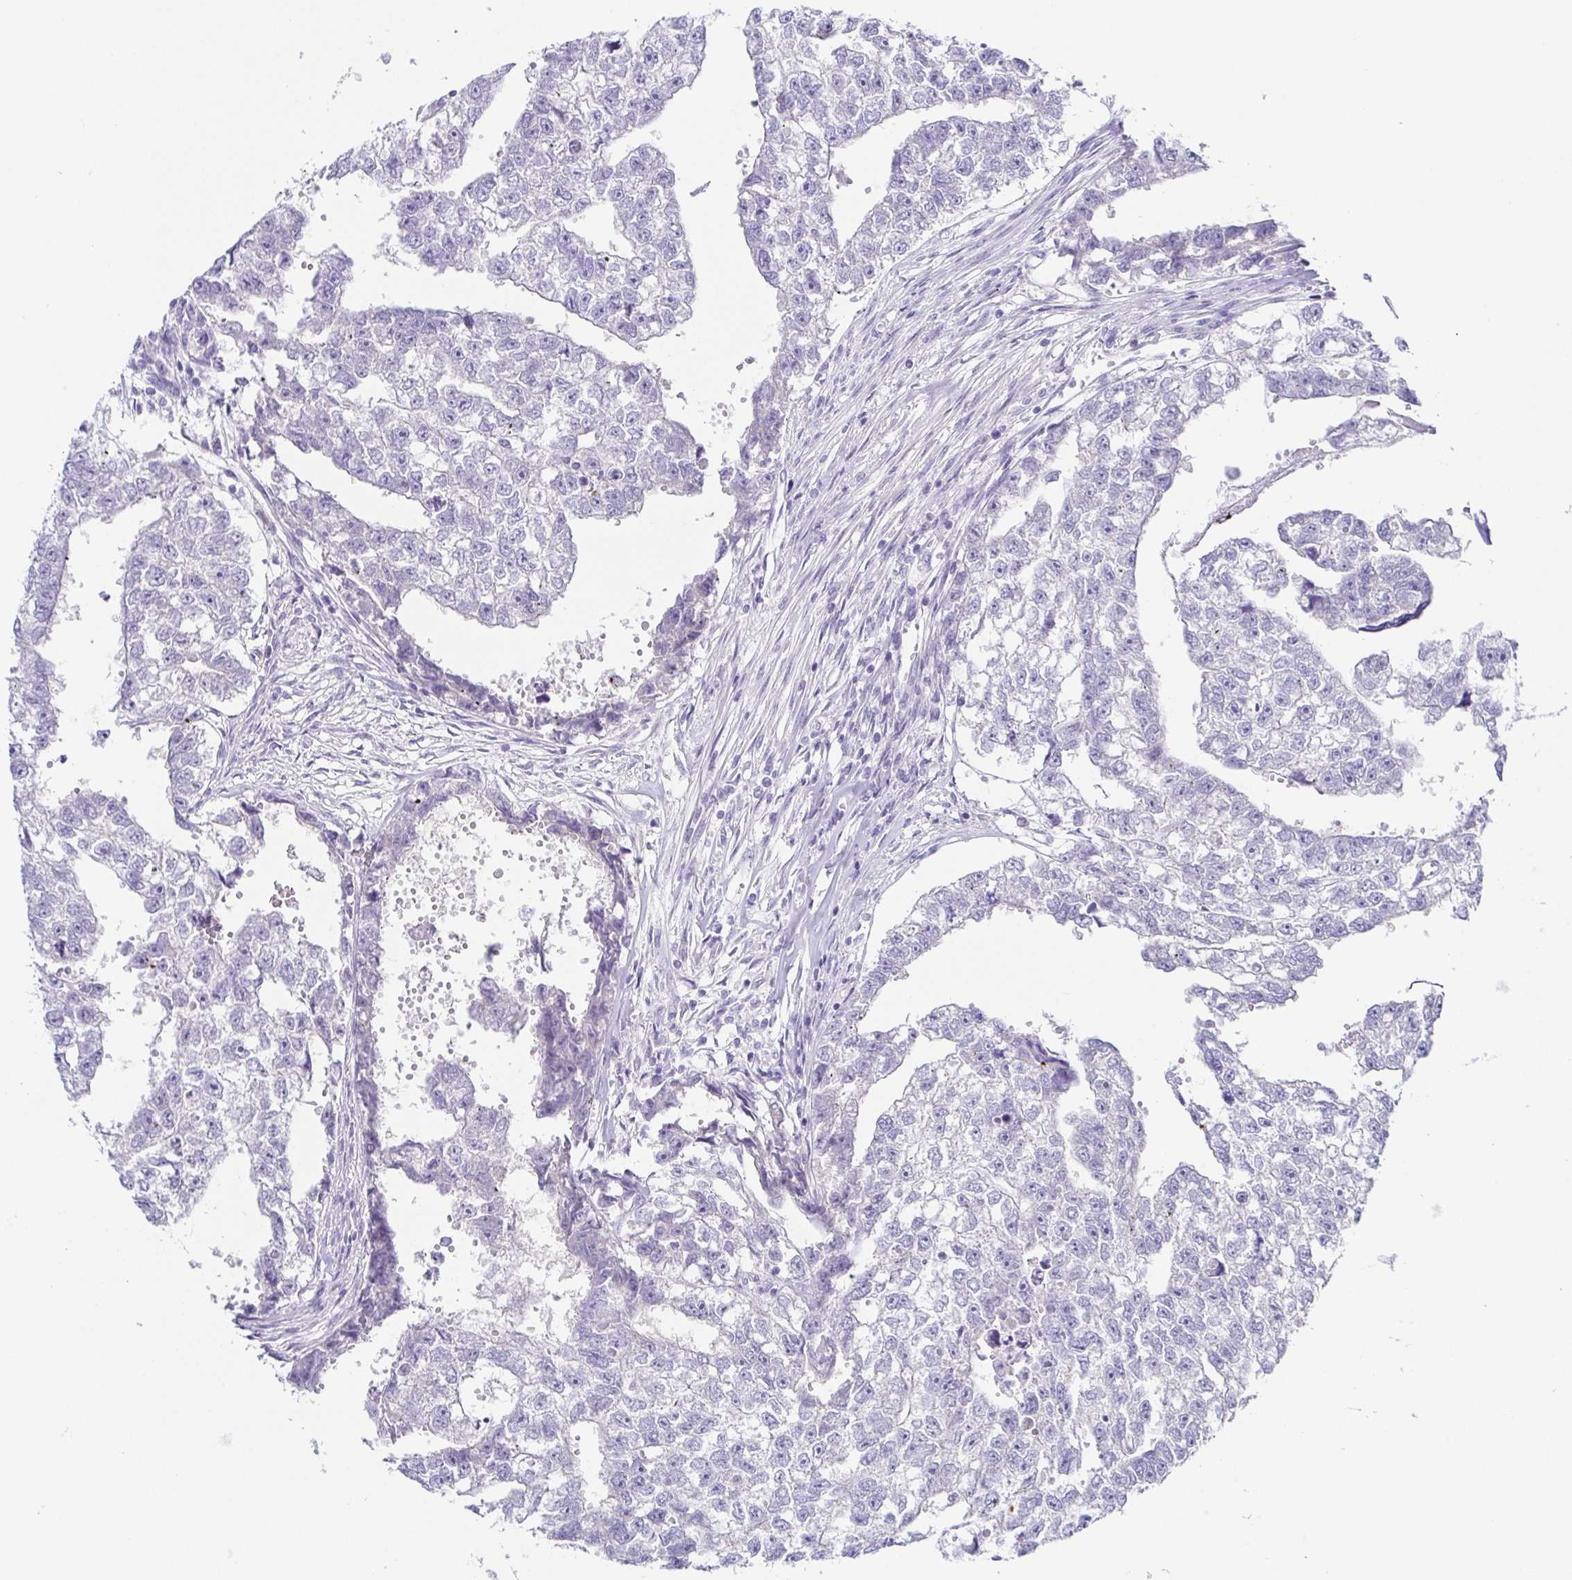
{"staining": {"intensity": "negative", "quantity": "none", "location": "none"}, "tissue": "testis cancer", "cell_type": "Tumor cells", "image_type": "cancer", "snomed": [{"axis": "morphology", "description": "Carcinoma, Embryonal, NOS"}, {"axis": "morphology", "description": "Teratoma, malignant, NOS"}, {"axis": "topography", "description": "Testis"}], "caption": "There is no significant staining in tumor cells of testis cancer (malignant teratoma).", "gene": "HTR2A", "patient": {"sex": "male", "age": 44}}